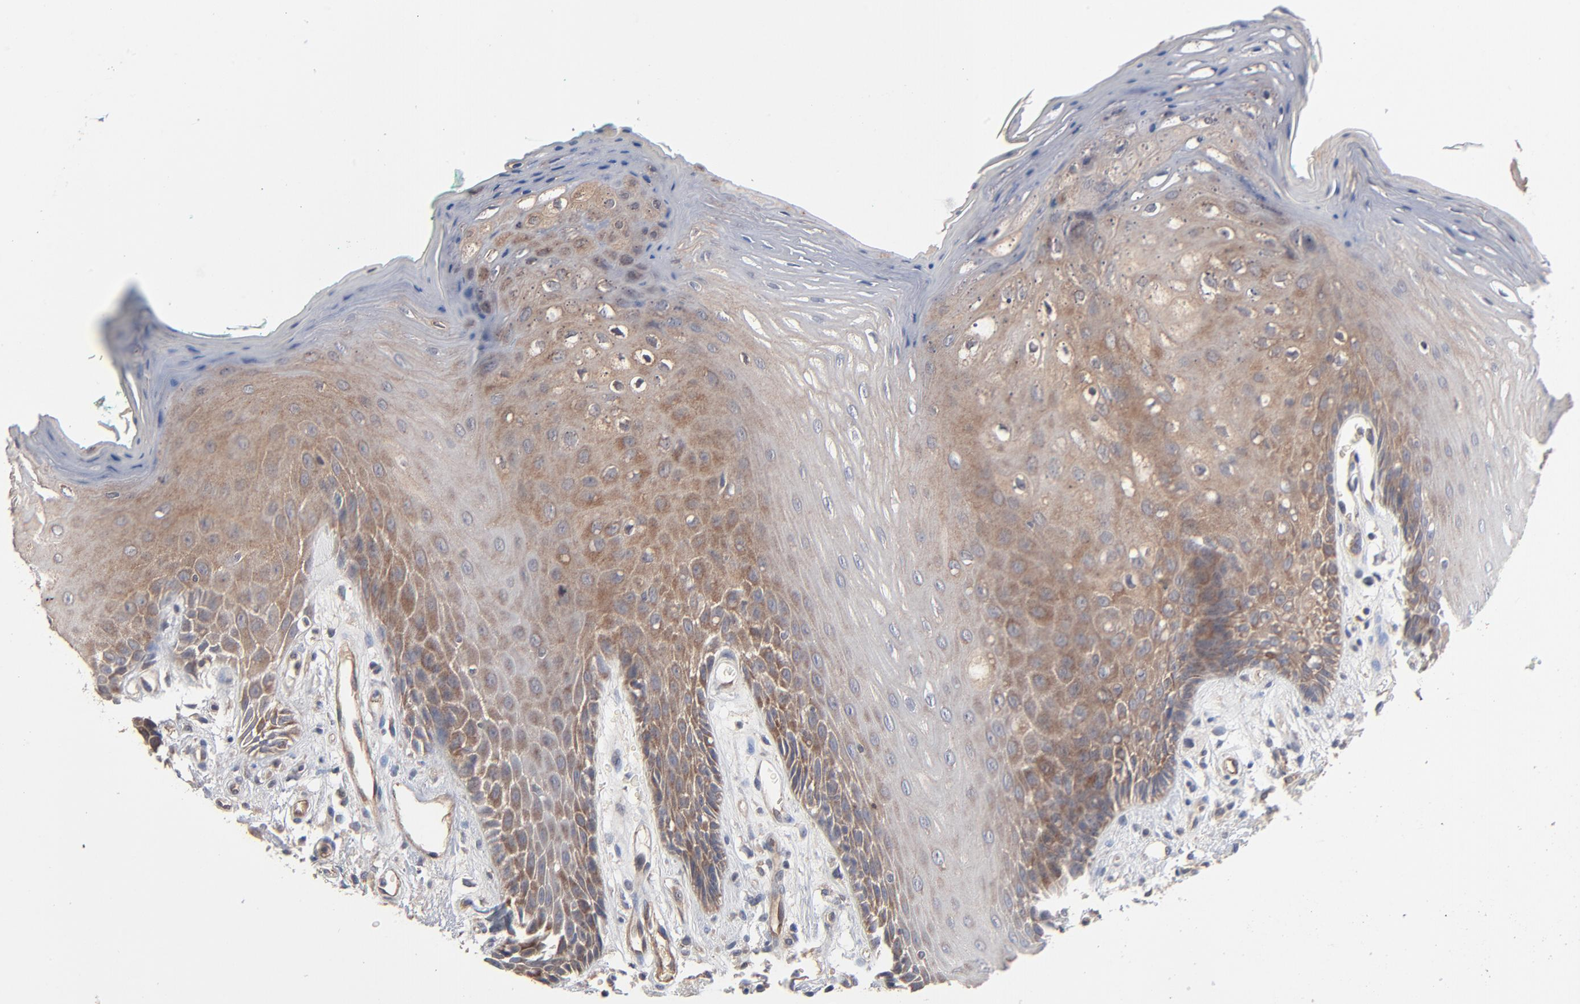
{"staining": {"intensity": "moderate", "quantity": "25%-75%", "location": "cytoplasmic/membranous"}, "tissue": "oral mucosa", "cell_type": "Squamous epithelial cells", "image_type": "normal", "snomed": [{"axis": "morphology", "description": "Normal tissue, NOS"}, {"axis": "morphology", "description": "Squamous cell carcinoma, NOS"}, {"axis": "topography", "description": "Skeletal muscle"}, {"axis": "topography", "description": "Oral tissue"}, {"axis": "topography", "description": "Head-Neck"}], "caption": "IHC staining of normal oral mucosa, which reveals medium levels of moderate cytoplasmic/membranous expression in approximately 25%-75% of squamous epithelial cells indicating moderate cytoplasmic/membranous protein expression. The staining was performed using DAB (brown) for protein detection and nuclei were counterstained in hematoxylin (blue).", "gene": "ABLIM3", "patient": {"sex": "female", "age": 84}}